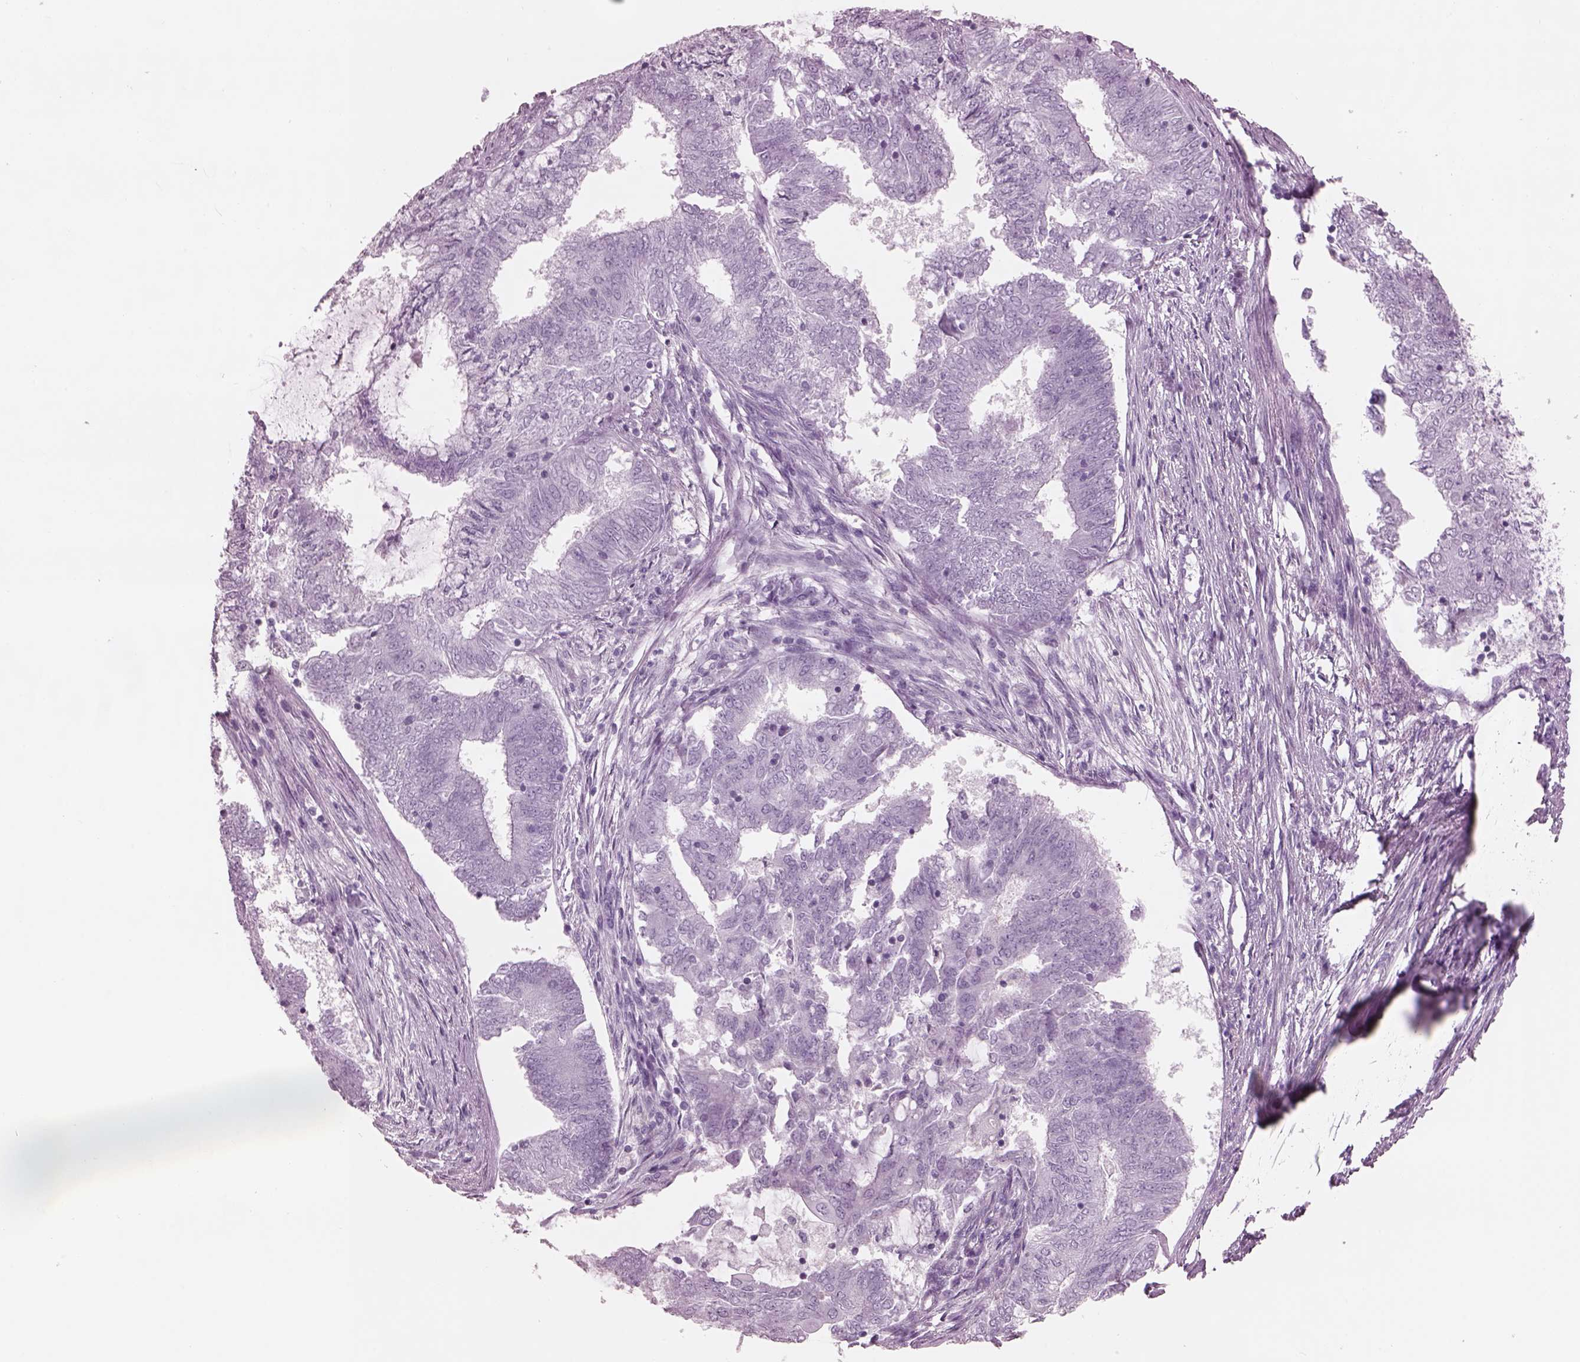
{"staining": {"intensity": "negative", "quantity": "none", "location": "none"}, "tissue": "endometrial cancer", "cell_type": "Tumor cells", "image_type": "cancer", "snomed": [{"axis": "morphology", "description": "Adenocarcinoma, NOS"}, {"axis": "topography", "description": "Endometrium"}], "caption": "Tumor cells are negative for protein expression in human endometrial cancer. The staining is performed using DAB (3,3'-diaminobenzidine) brown chromogen with nuclei counter-stained in using hematoxylin.", "gene": "PACRG", "patient": {"sex": "female", "age": 62}}